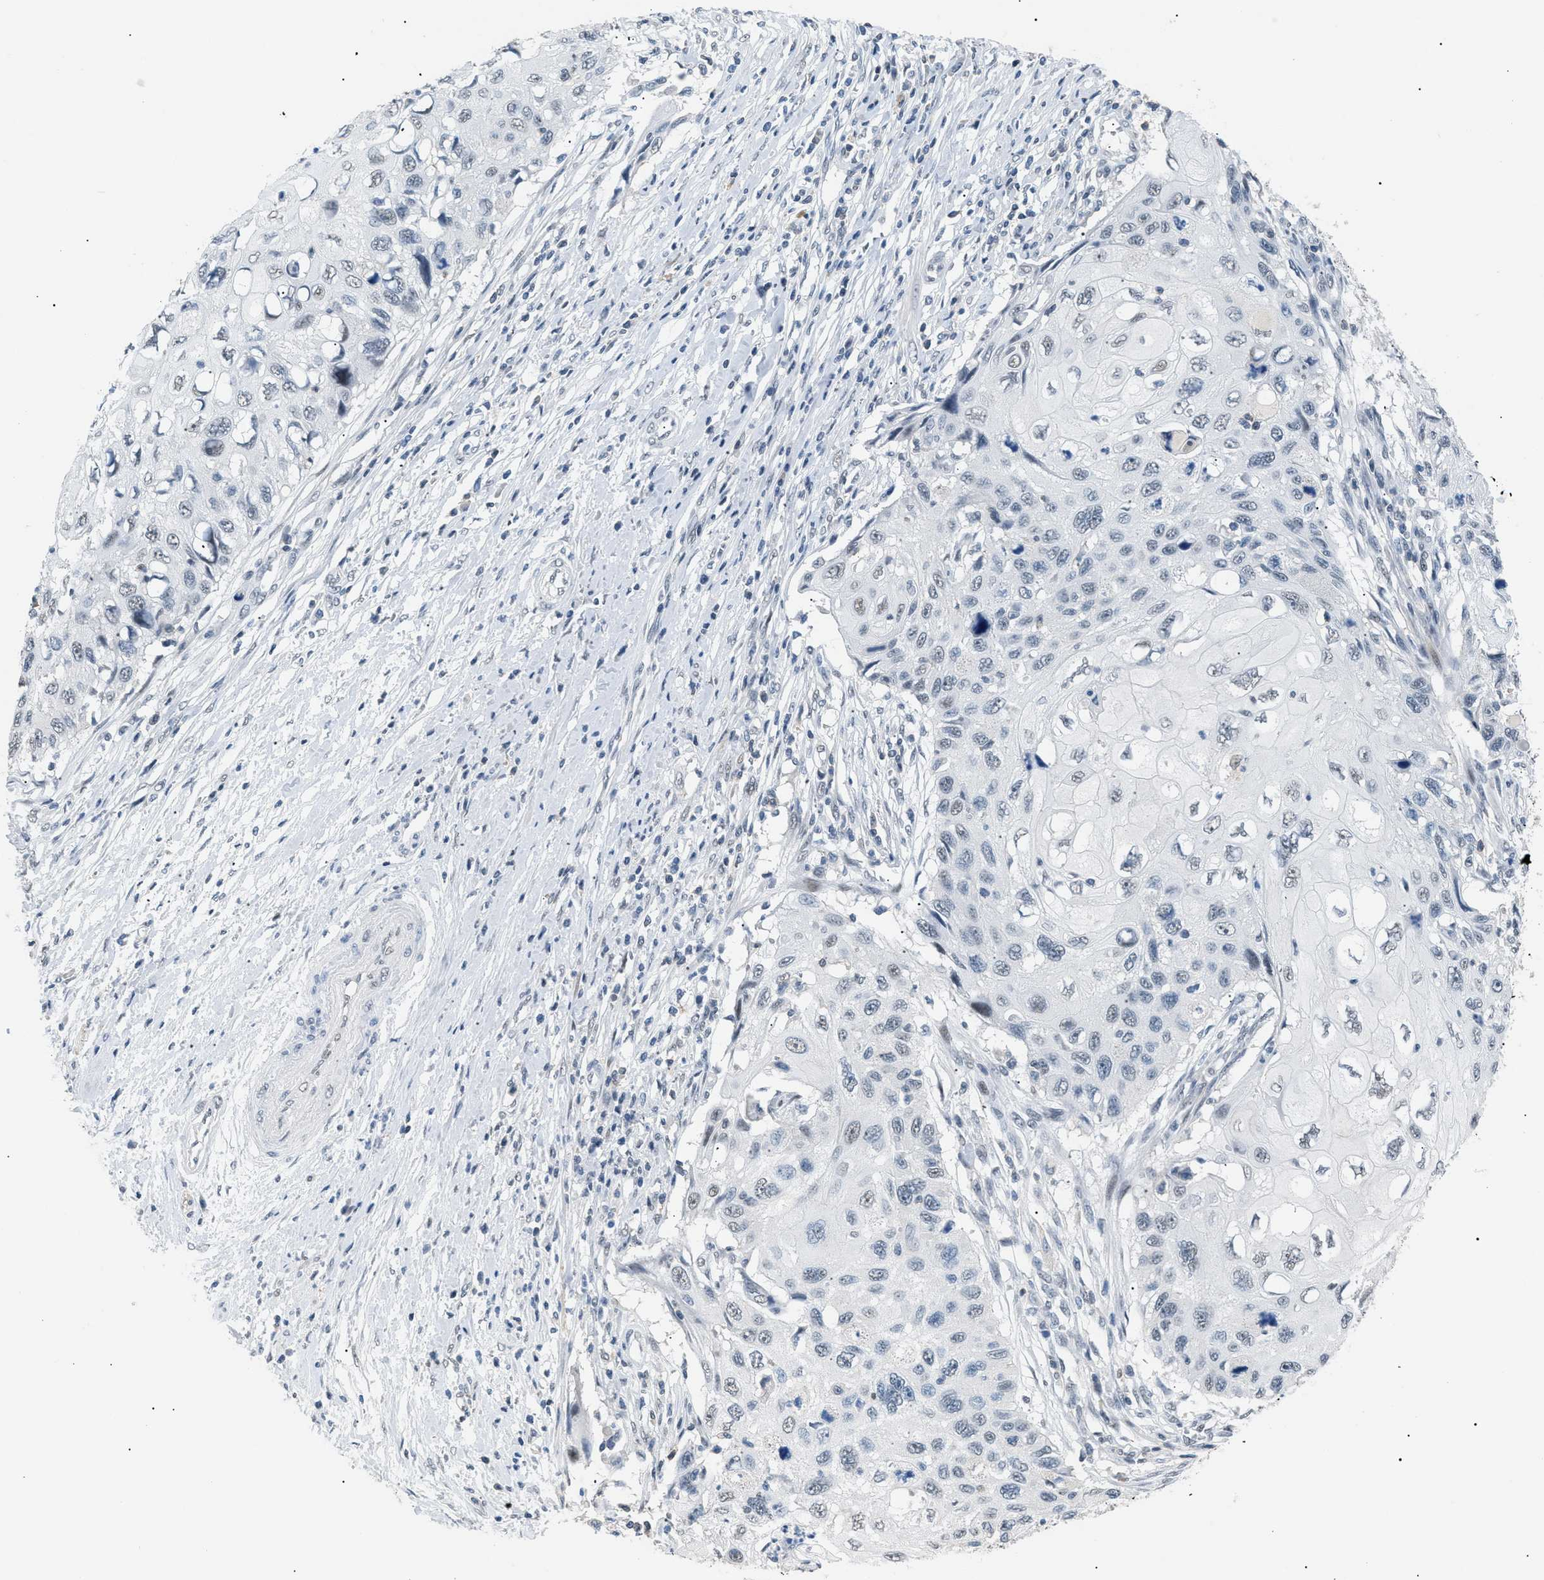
{"staining": {"intensity": "weak", "quantity": "<25%", "location": "nuclear"}, "tissue": "cervical cancer", "cell_type": "Tumor cells", "image_type": "cancer", "snomed": [{"axis": "morphology", "description": "Squamous cell carcinoma, NOS"}, {"axis": "topography", "description": "Cervix"}], "caption": "Immunohistochemistry (IHC) of human cervical cancer (squamous cell carcinoma) reveals no expression in tumor cells.", "gene": "KCNC3", "patient": {"sex": "female", "age": 70}}